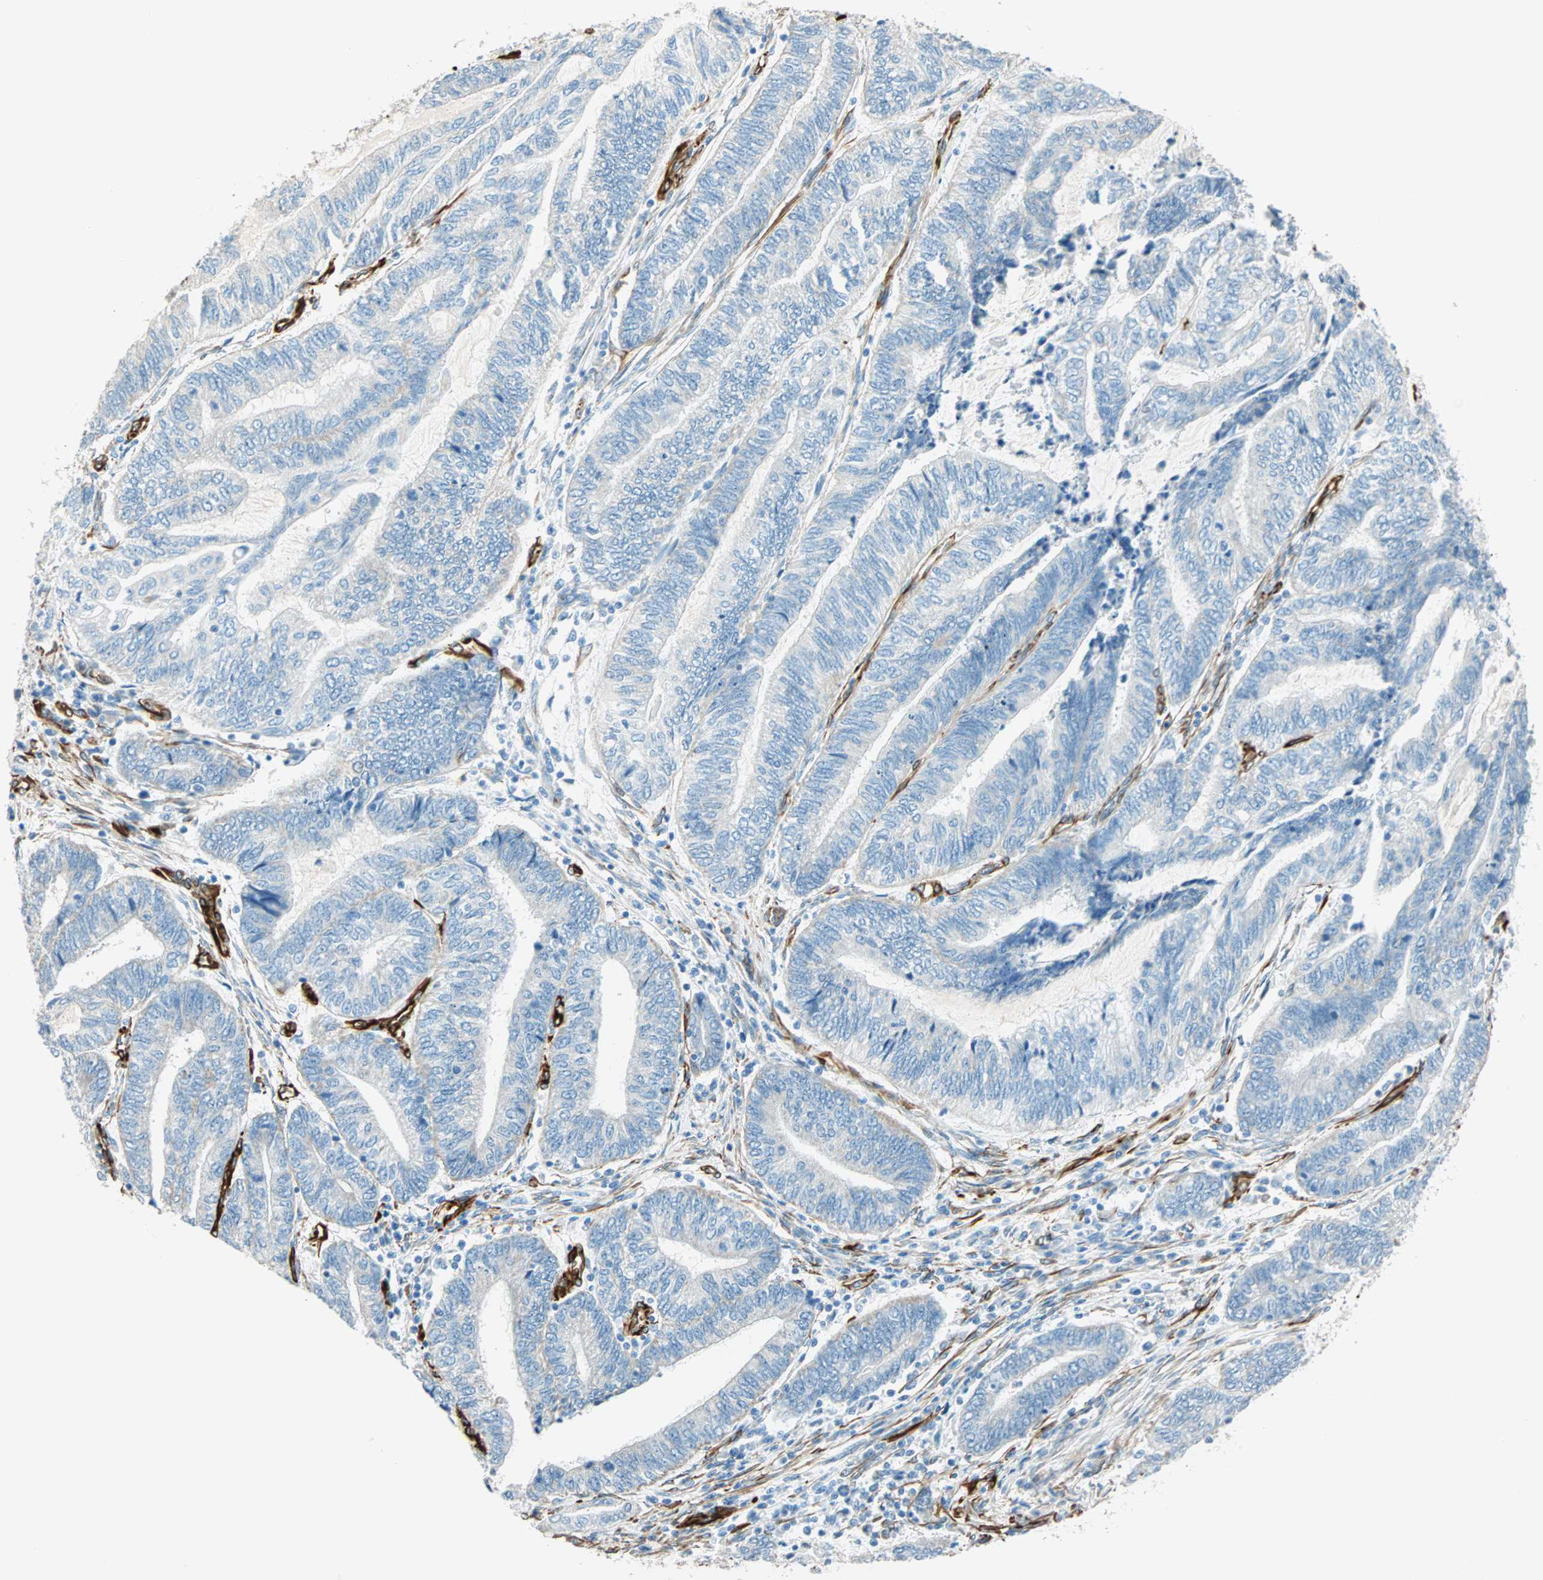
{"staining": {"intensity": "negative", "quantity": "none", "location": "none"}, "tissue": "endometrial cancer", "cell_type": "Tumor cells", "image_type": "cancer", "snomed": [{"axis": "morphology", "description": "Adenocarcinoma, NOS"}, {"axis": "topography", "description": "Uterus"}, {"axis": "topography", "description": "Endometrium"}], "caption": "Endometrial adenocarcinoma was stained to show a protein in brown. There is no significant positivity in tumor cells.", "gene": "NES", "patient": {"sex": "female", "age": 70}}